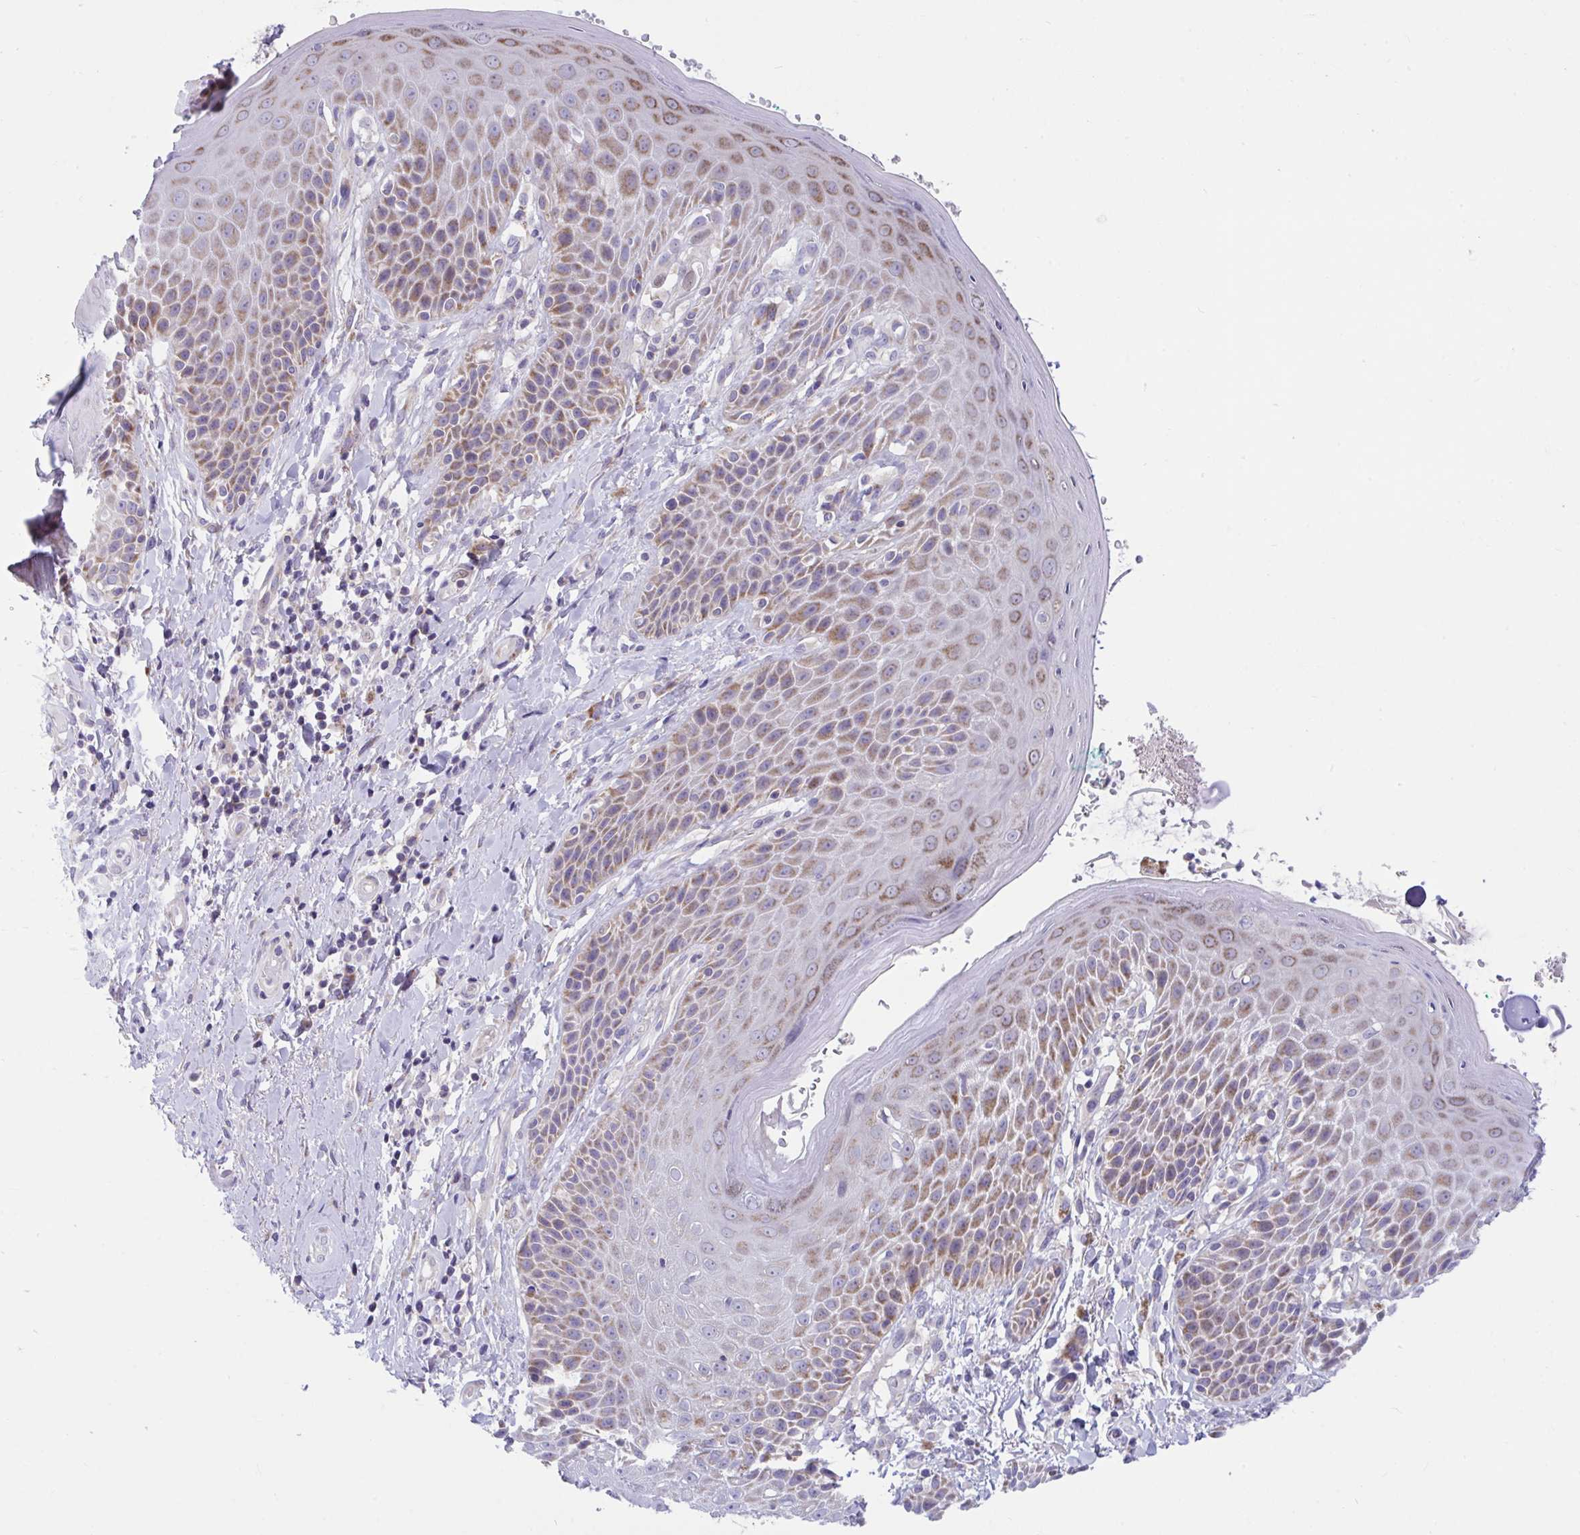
{"staining": {"intensity": "moderate", "quantity": "25%-75%", "location": "cytoplasmic/membranous"}, "tissue": "skin", "cell_type": "Epidermal cells", "image_type": "normal", "snomed": [{"axis": "morphology", "description": "Normal tissue, NOS"}, {"axis": "topography", "description": "Anal"}, {"axis": "topography", "description": "Peripheral nerve tissue"}], "caption": "Skin stained with a brown dye displays moderate cytoplasmic/membranous positive positivity in approximately 25%-75% of epidermal cells.", "gene": "DTX3", "patient": {"sex": "male", "age": 51}}